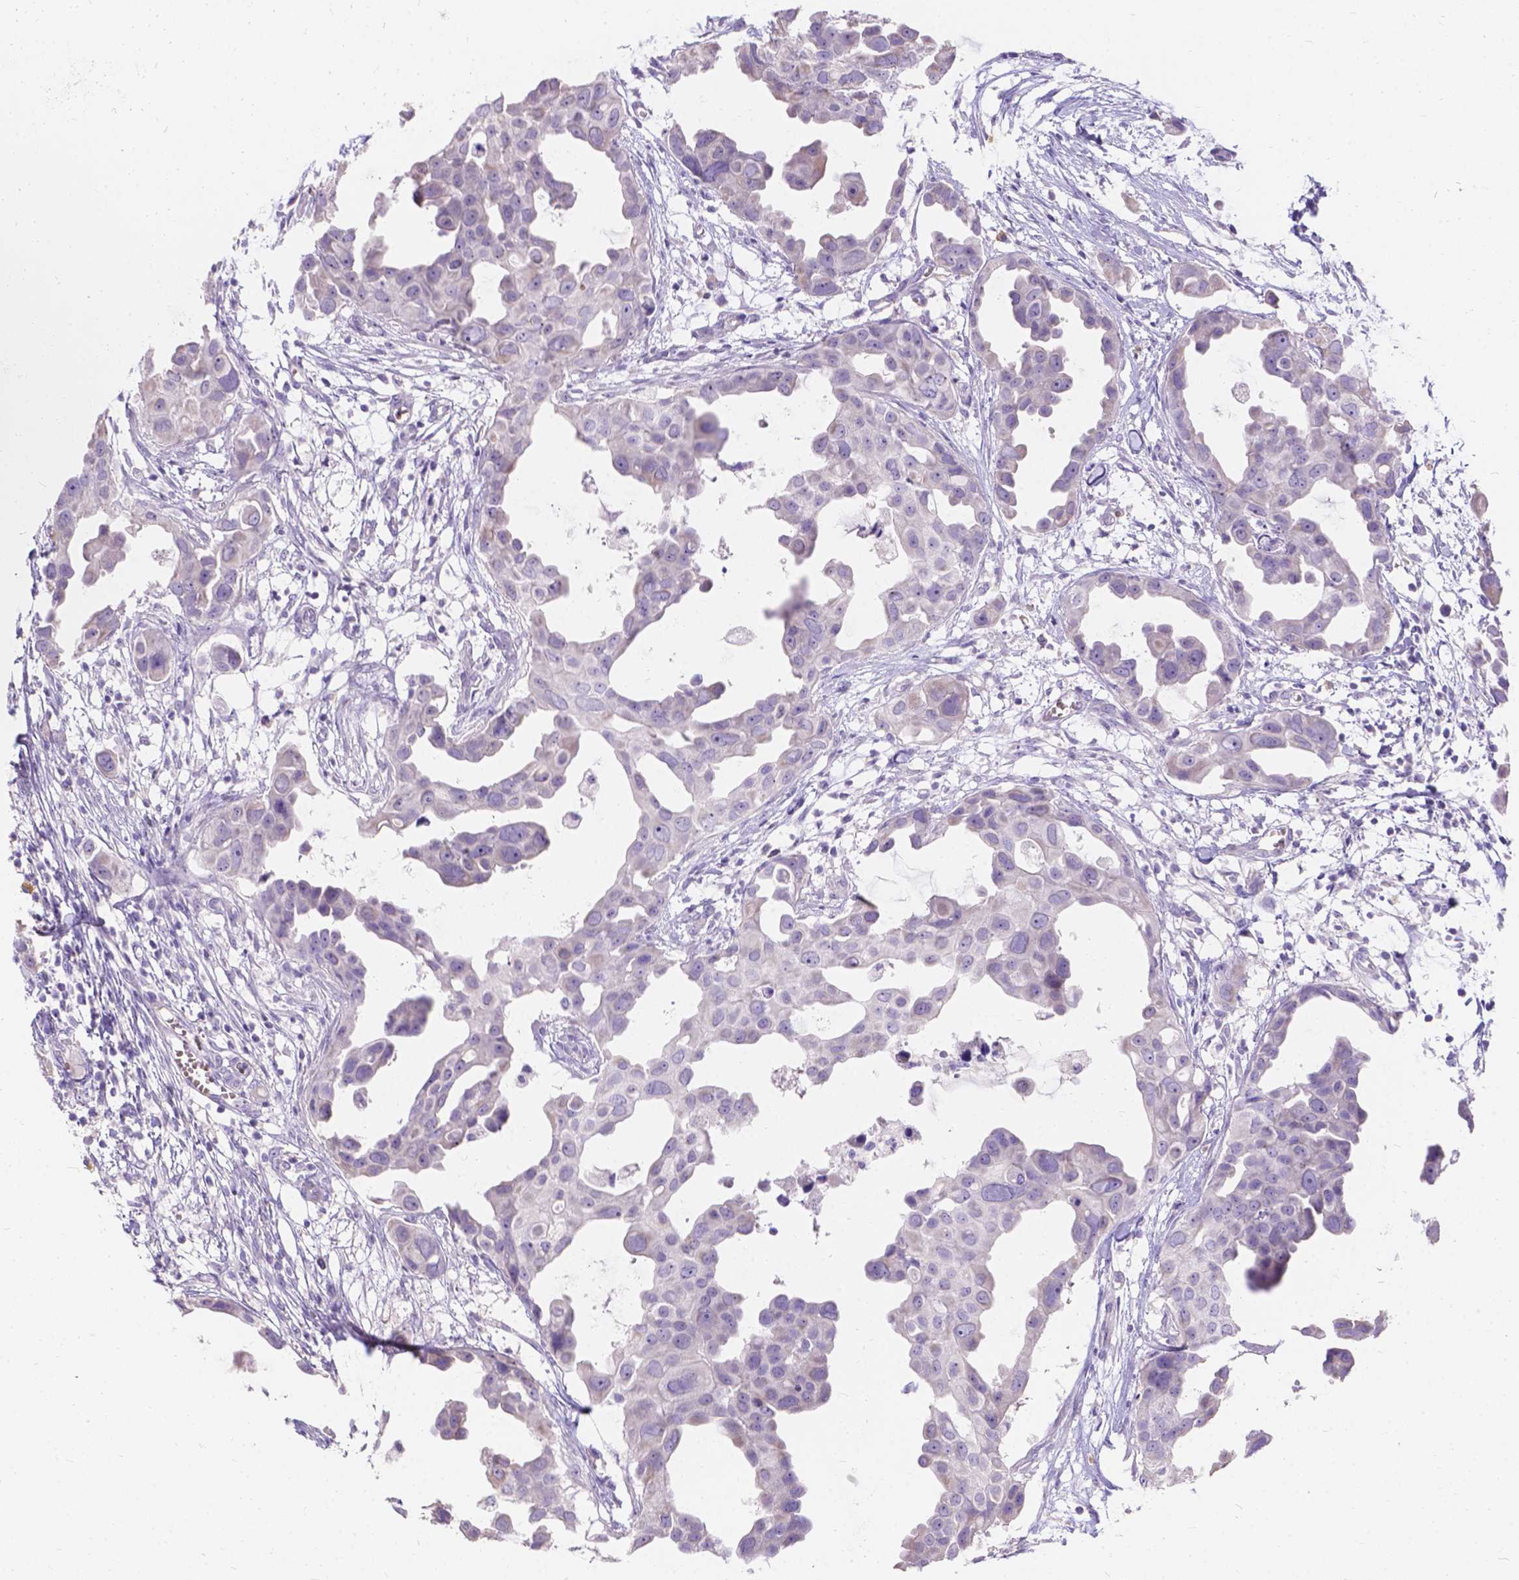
{"staining": {"intensity": "weak", "quantity": "<25%", "location": "cytoplasmic/membranous"}, "tissue": "breast cancer", "cell_type": "Tumor cells", "image_type": "cancer", "snomed": [{"axis": "morphology", "description": "Duct carcinoma"}, {"axis": "topography", "description": "Breast"}], "caption": "Immunohistochemical staining of human breast cancer shows no significant staining in tumor cells.", "gene": "GNRHR", "patient": {"sex": "female", "age": 38}}